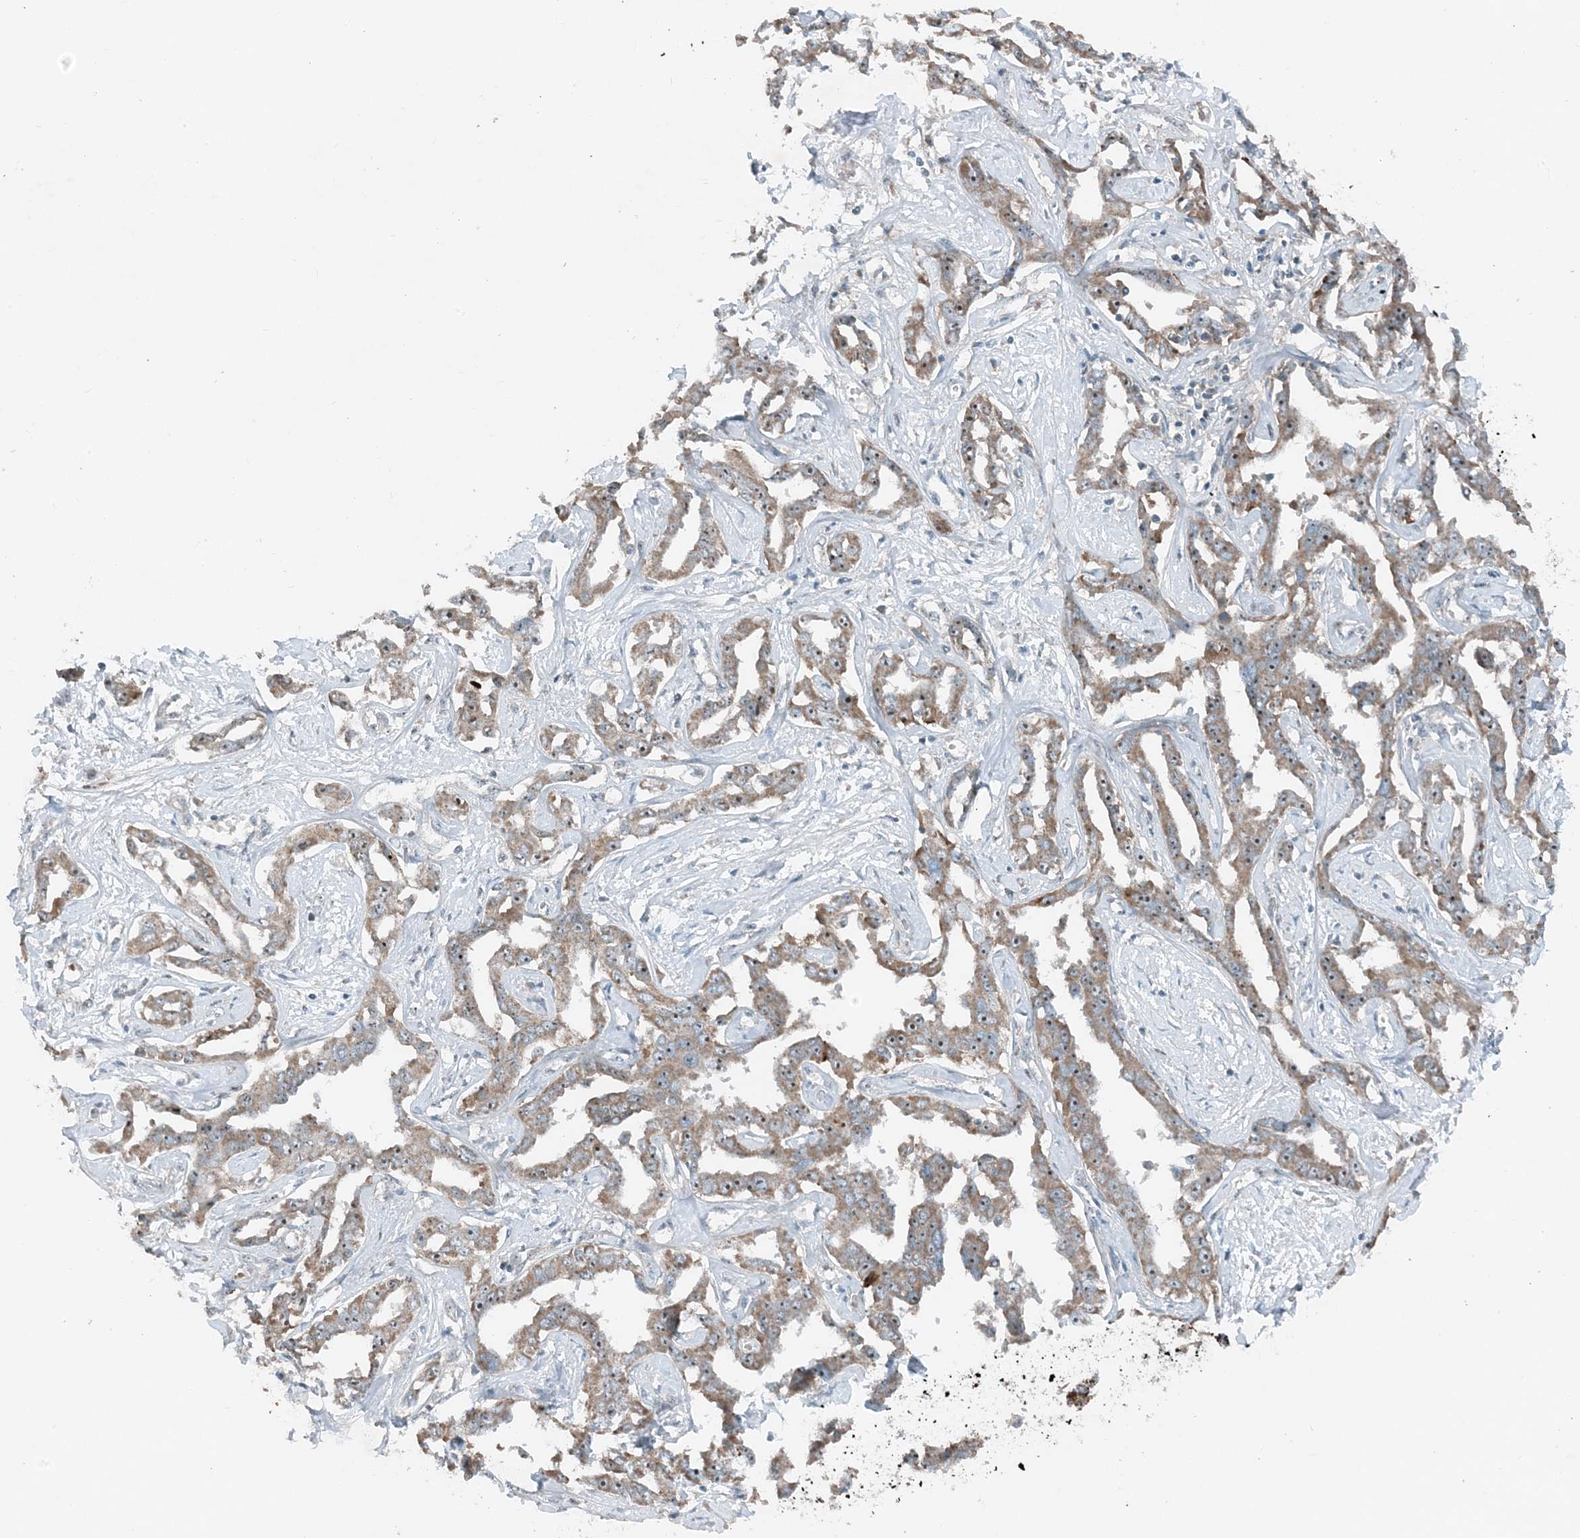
{"staining": {"intensity": "weak", "quantity": ">75%", "location": "cytoplasmic/membranous,nuclear"}, "tissue": "liver cancer", "cell_type": "Tumor cells", "image_type": "cancer", "snomed": [{"axis": "morphology", "description": "Cholangiocarcinoma"}, {"axis": "topography", "description": "Liver"}], "caption": "A brown stain labels weak cytoplasmic/membranous and nuclear staining of a protein in human liver cancer (cholangiocarcinoma) tumor cells. (Brightfield microscopy of DAB IHC at high magnification).", "gene": "MITD1", "patient": {"sex": "male", "age": 59}}